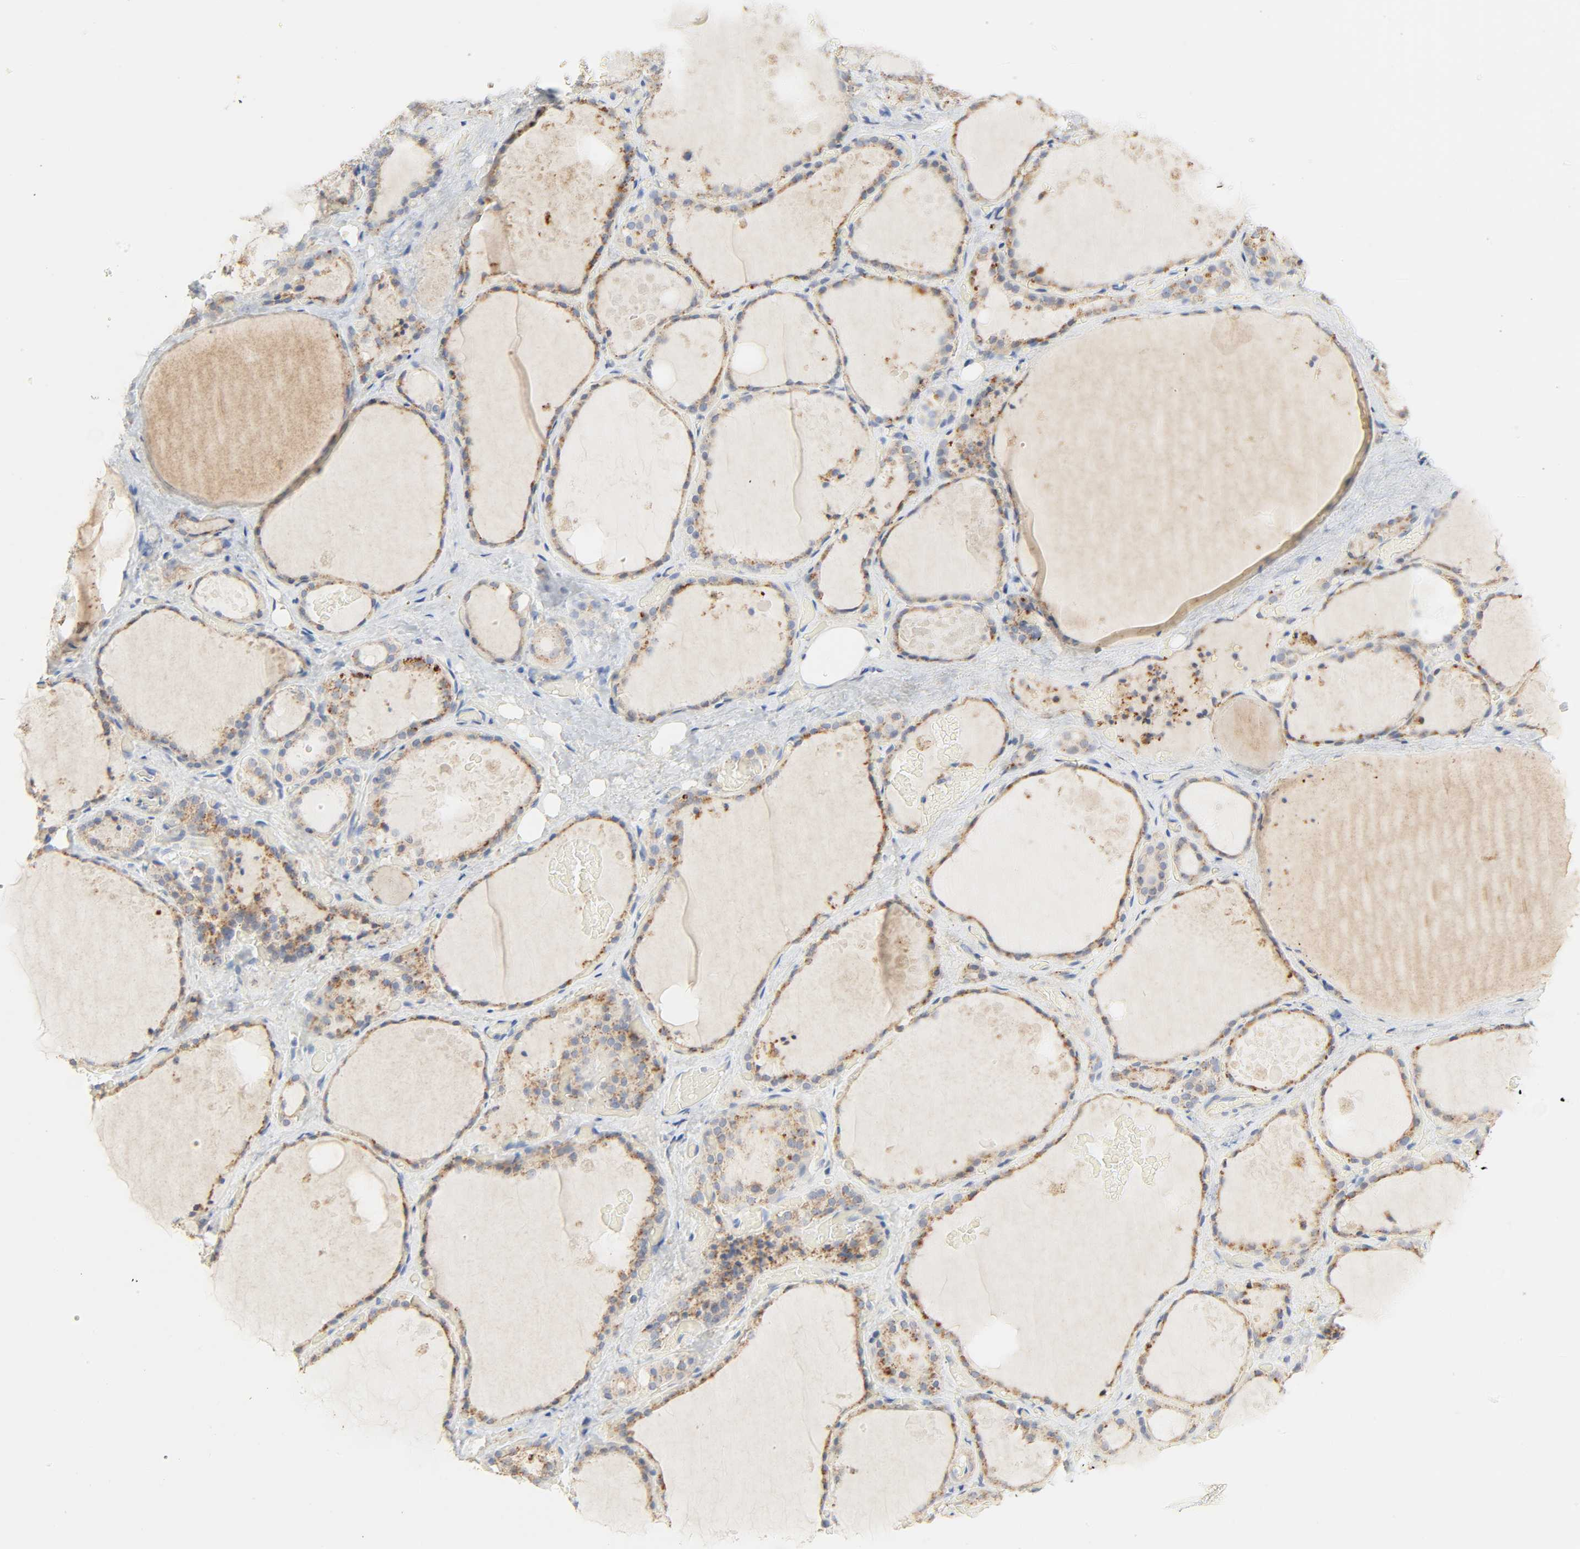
{"staining": {"intensity": "moderate", "quantity": ">75%", "location": "cytoplasmic/membranous"}, "tissue": "thyroid gland", "cell_type": "Glandular cells", "image_type": "normal", "snomed": [{"axis": "morphology", "description": "Normal tissue, NOS"}, {"axis": "topography", "description": "Thyroid gland"}], "caption": "This is a photomicrograph of immunohistochemistry (IHC) staining of normal thyroid gland, which shows moderate staining in the cytoplasmic/membranous of glandular cells.", "gene": "CAMK2A", "patient": {"sex": "male", "age": 61}}